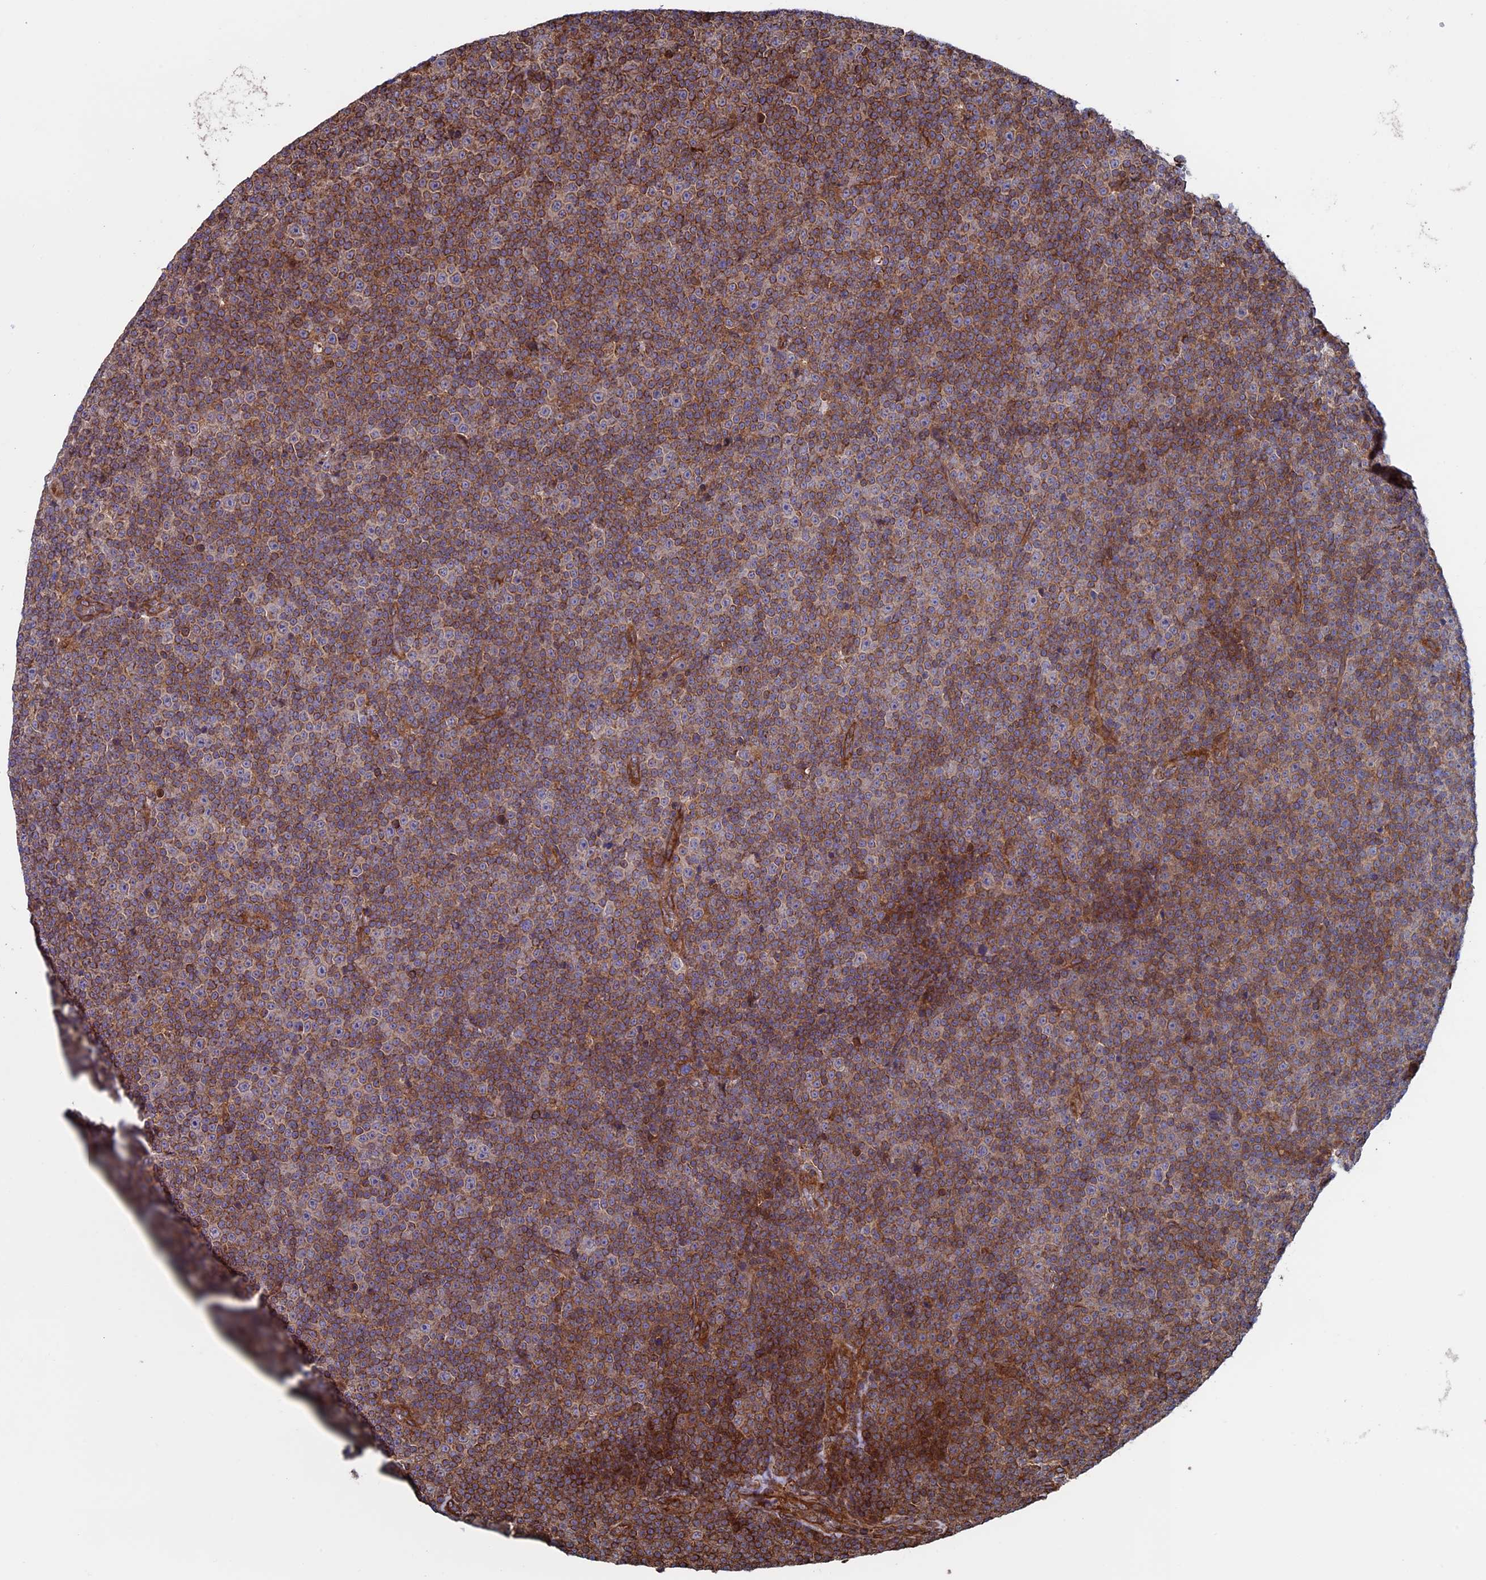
{"staining": {"intensity": "moderate", "quantity": ">75%", "location": "cytoplasmic/membranous"}, "tissue": "lymphoma", "cell_type": "Tumor cells", "image_type": "cancer", "snomed": [{"axis": "morphology", "description": "Malignant lymphoma, non-Hodgkin's type, Low grade"}, {"axis": "topography", "description": "Lymph node"}], "caption": "An IHC photomicrograph of tumor tissue is shown. Protein staining in brown highlights moderate cytoplasmic/membranous positivity in lymphoma within tumor cells. The protein of interest is shown in brown color, while the nuclei are stained blue.", "gene": "CCDC8", "patient": {"sex": "female", "age": 67}}